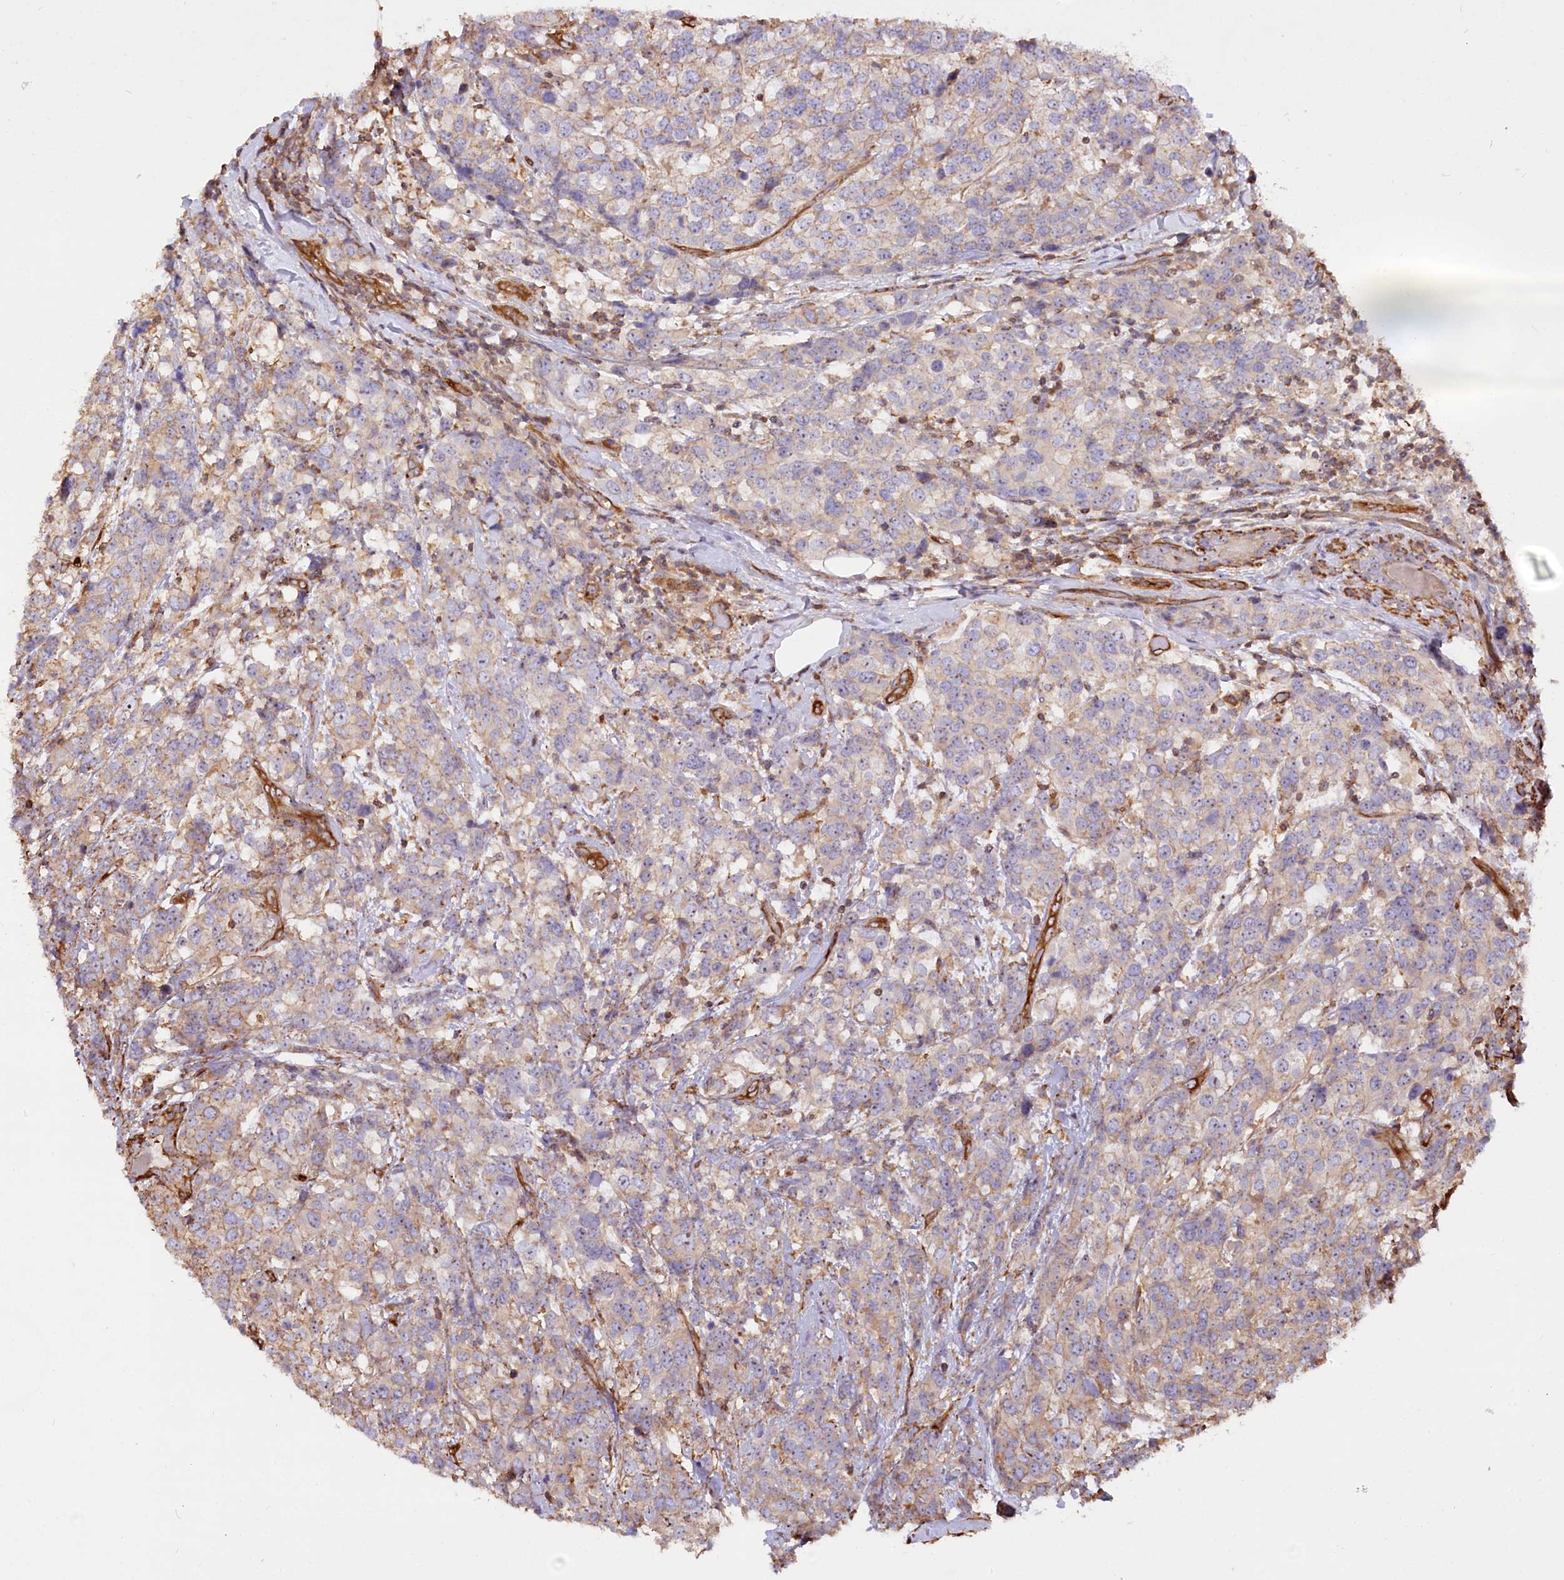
{"staining": {"intensity": "weak", "quantity": "<25%", "location": "cytoplasmic/membranous"}, "tissue": "breast cancer", "cell_type": "Tumor cells", "image_type": "cancer", "snomed": [{"axis": "morphology", "description": "Lobular carcinoma"}, {"axis": "topography", "description": "Breast"}], "caption": "There is no significant expression in tumor cells of breast cancer (lobular carcinoma).", "gene": "WDR36", "patient": {"sex": "female", "age": 59}}